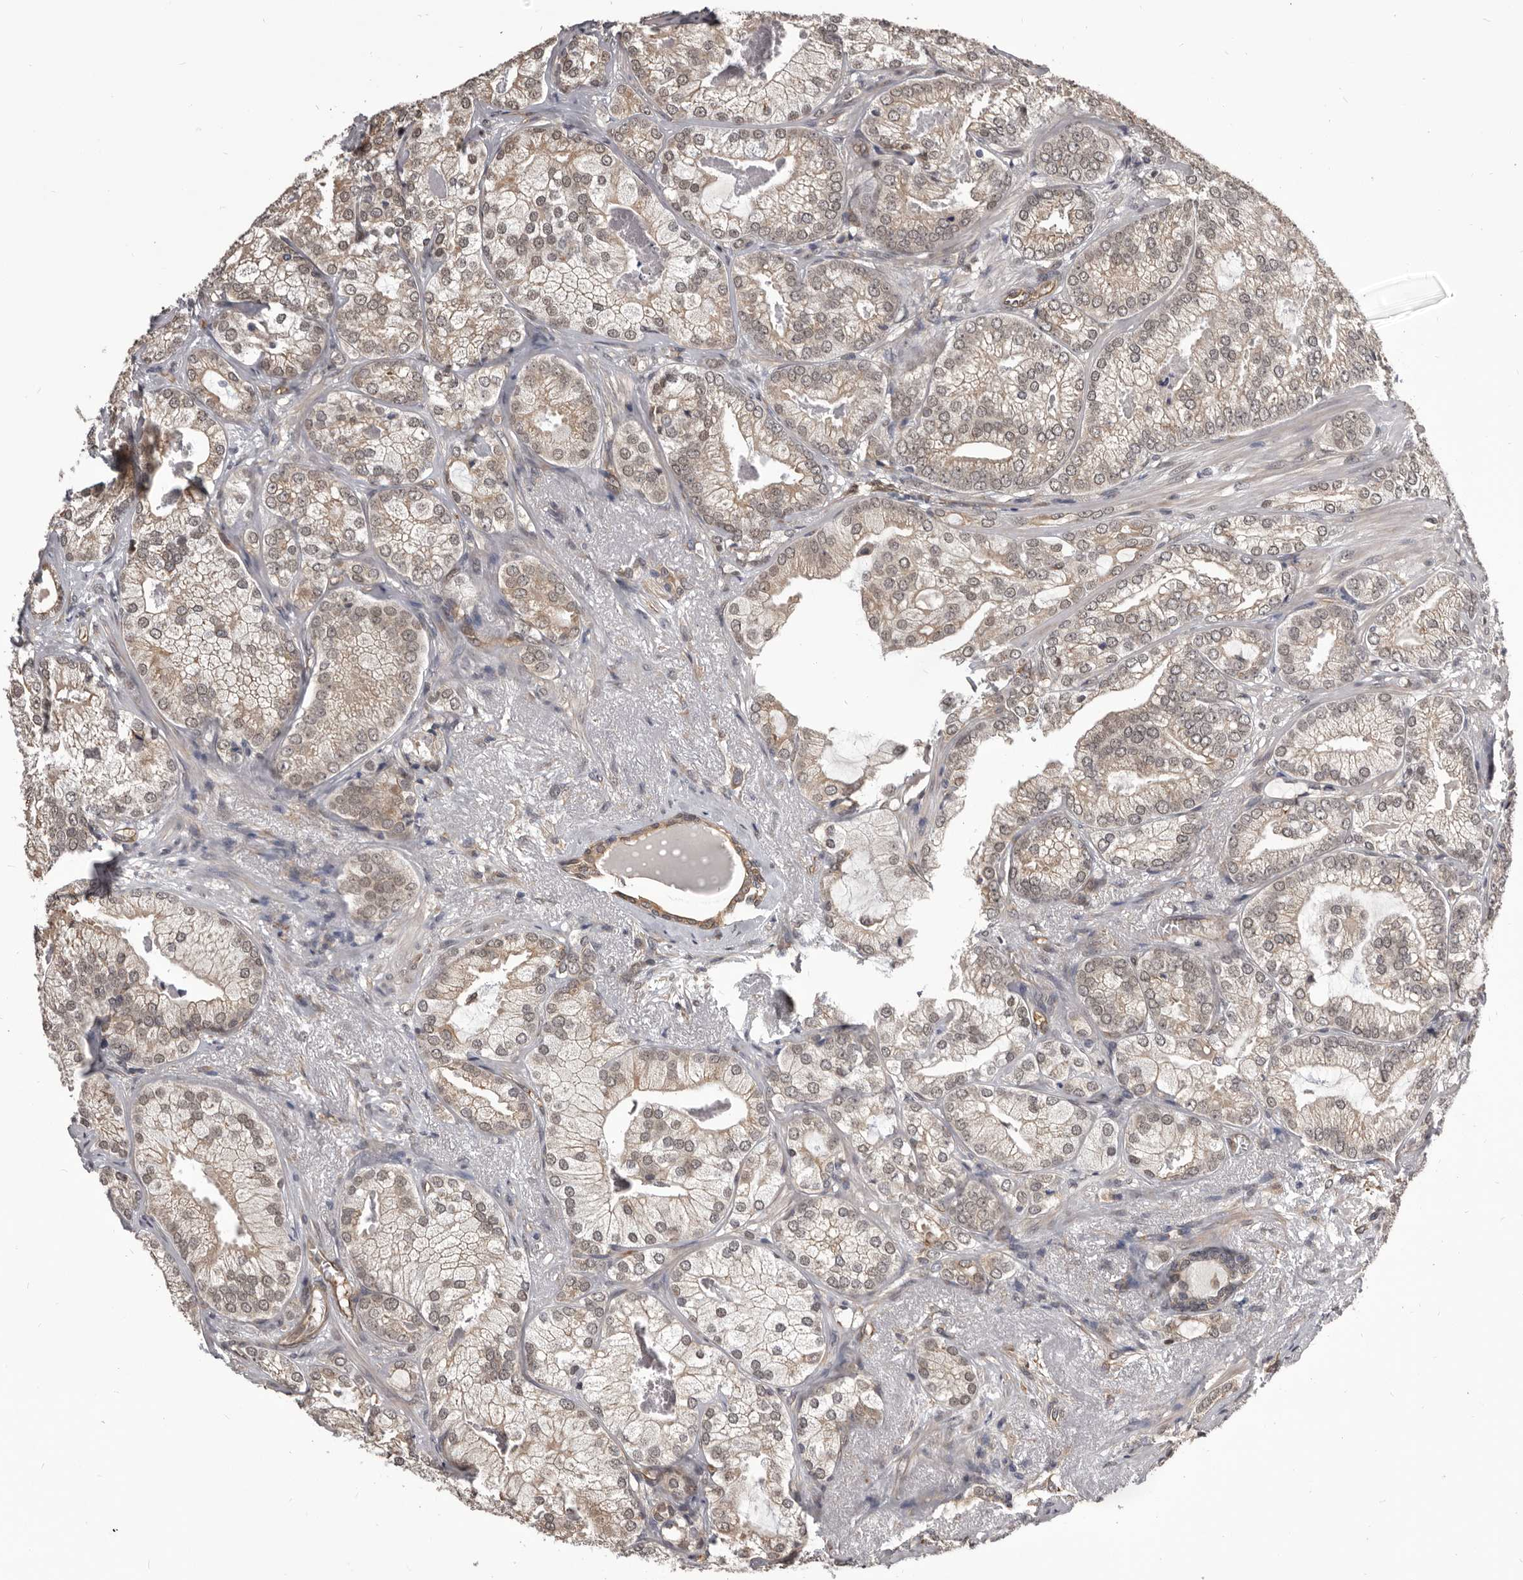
{"staining": {"intensity": "weak", "quantity": "25%-75%", "location": "cytoplasmic/membranous,nuclear"}, "tissue": "prostate cancer", "cell_type": "Tumor cells", "image_type": "cancer", "snomed": [{"axis": "morphology", "description": "Normal morphology"}, {"axis": "morphology", "description": "Adenocarcinoma, Low grade"}, {"axis": "topography", "description": "Prostate"}], "caption": "The photomicrograph shows a brown stain indicating the presence of a protein in the cytoplasmic/membranous and nuclear of tumor cells in adenocarcinoma (low-grade) (prostate).", "gene": "ADAMTS20", "patient": {"sex": "male", "age": 72}}